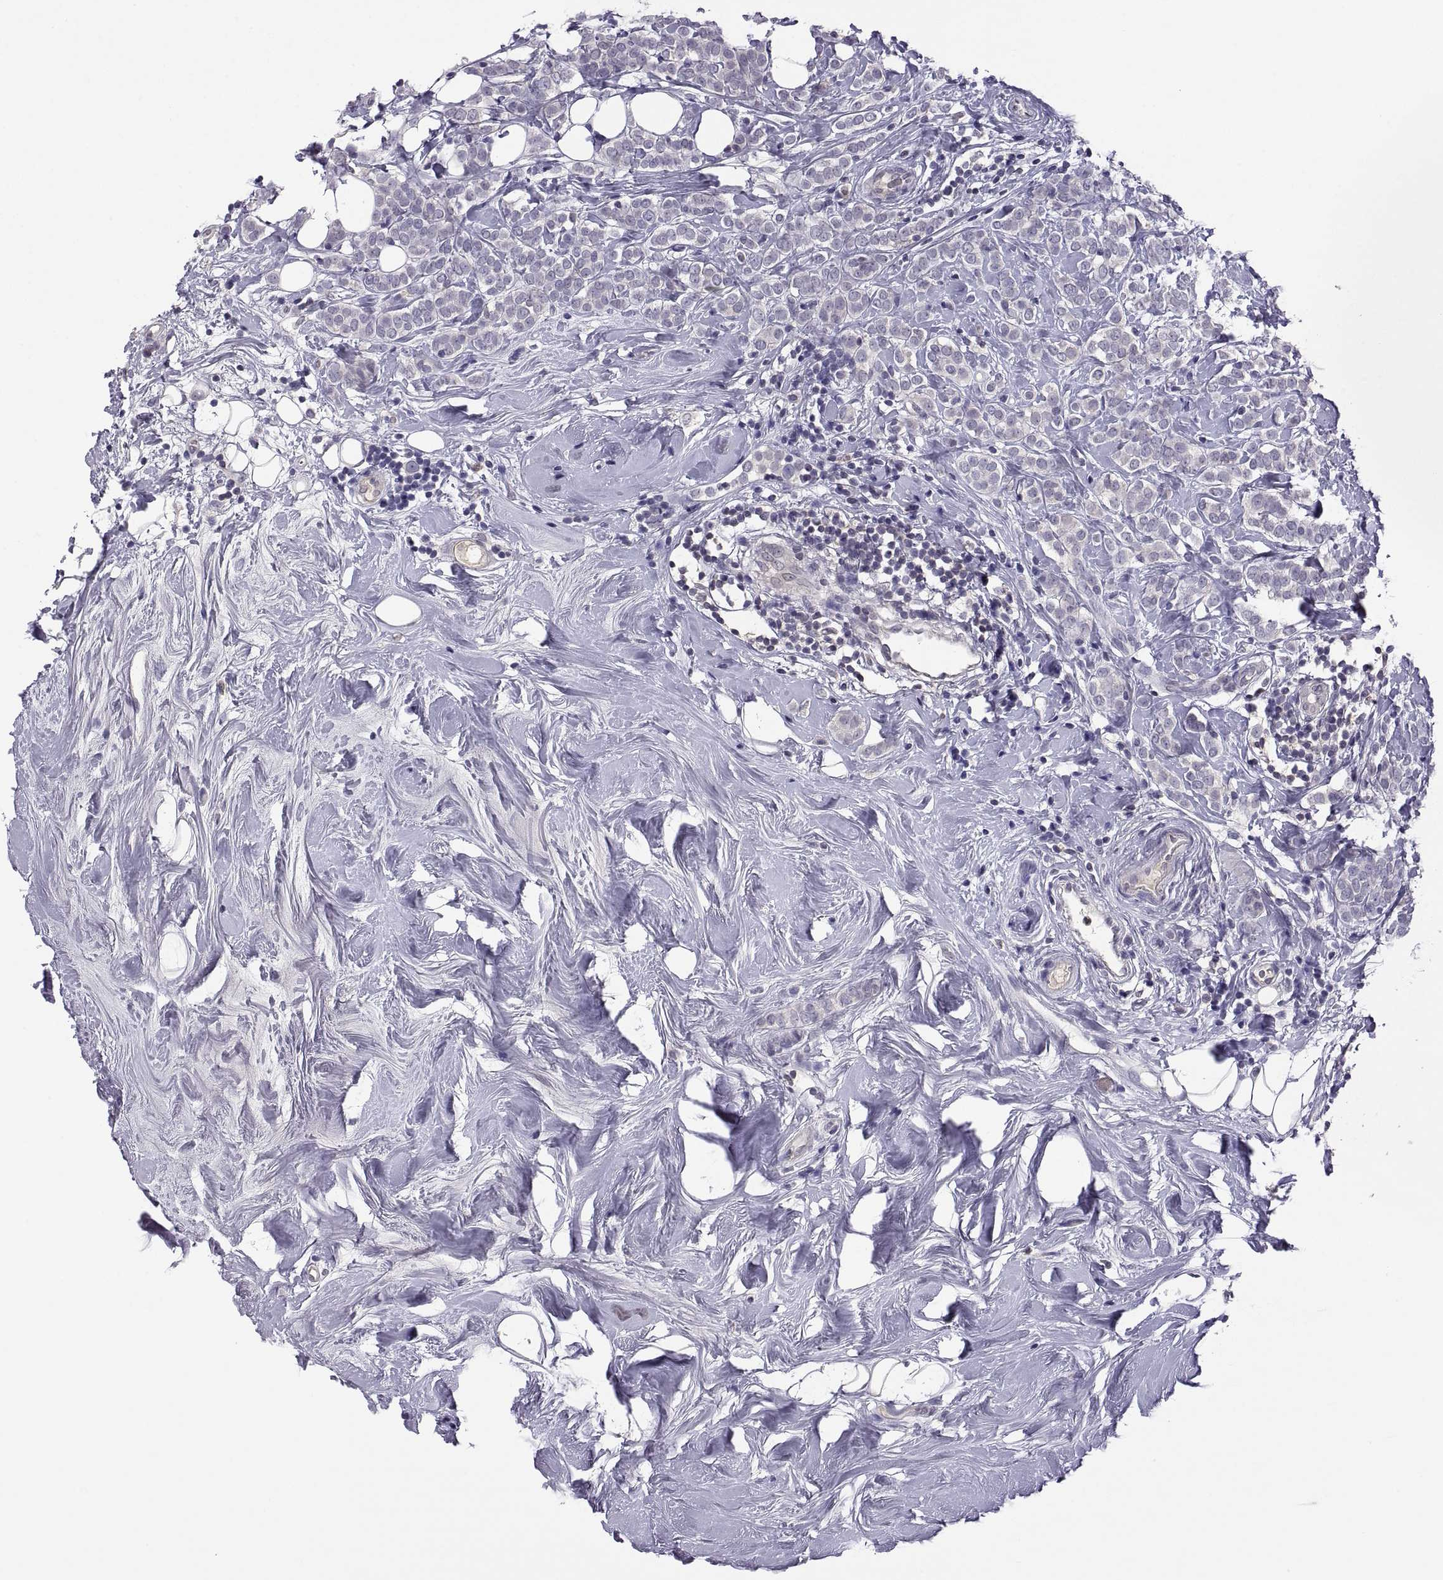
{"staining": {"intensity": "negative", "quantity": "none", "location": "none"}, "tissue": "breast cancer", "cell_type": "Tumor cells", "image_type": "cancer", "snomed": [{"axis": "morphology", "description": "Lobular carcinoma"}, {"axis": "topography", "description": "Breast"}], "caption": "Immunohistochemistry image of breast cancer stained for a protein (brown), which displays no positivity in tumor cells.", "gene": "FGF9", "patient": {"sex": "female", "age": 49}}